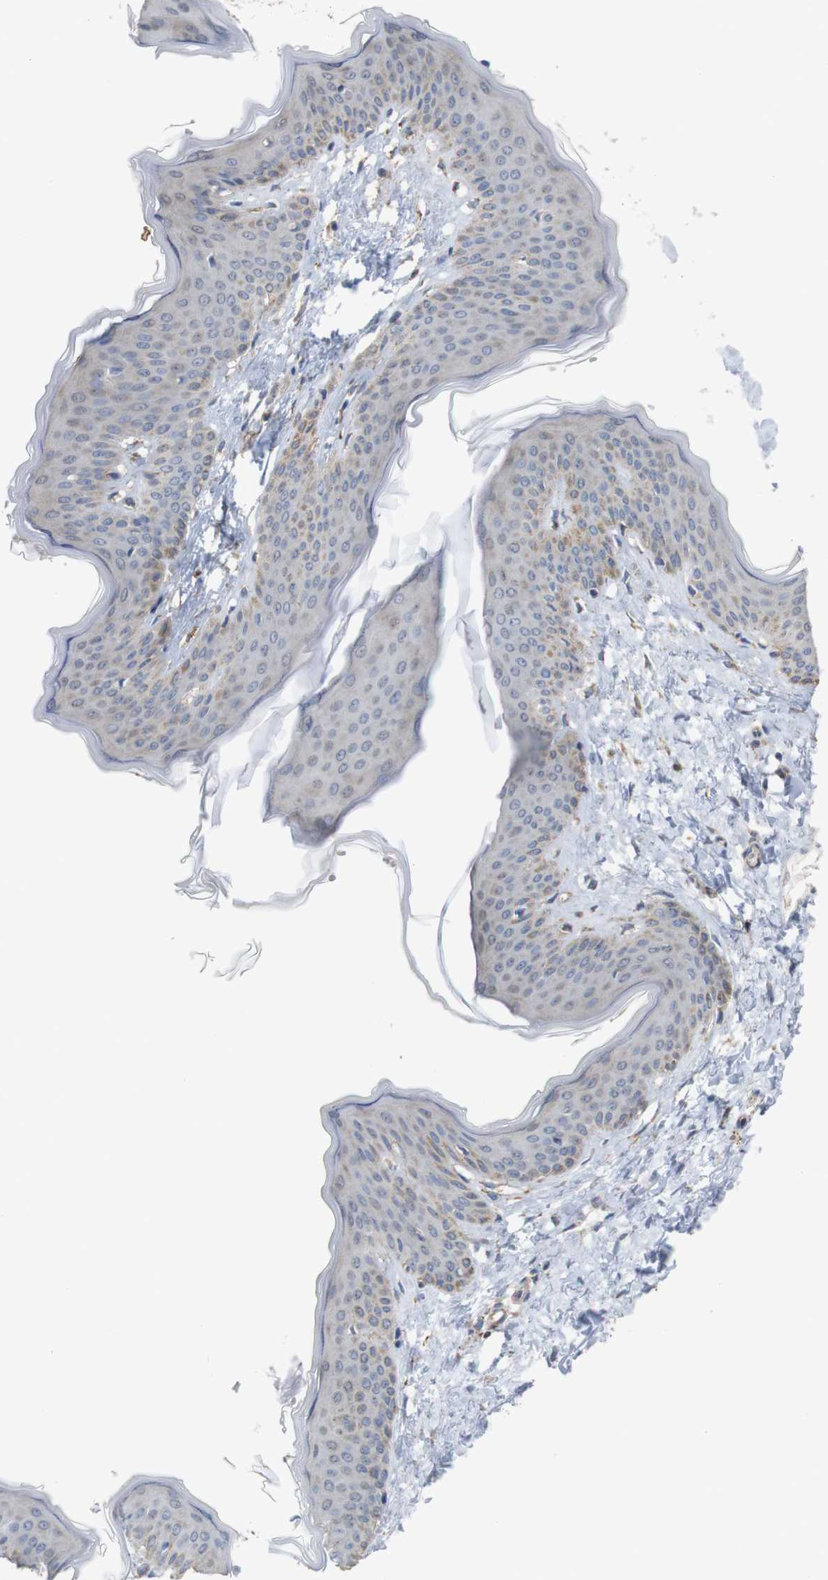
{"staining": {"intensity": "moderate", "quantity": ">75%", "location": "cytoplasmic/membranous"}, "tissue": "skin", "cell_type": "Fibroblasts", "image_type": "normal", "snomed": [{"axis": "morphology", "description": "Normal tissue, NOS"}, {"axis": "topography", "description": "Skin"}], "caption": "Benign skin was stained to show a protein in brown. There is medium levels of moderate cytoplasmic/membranous expression in about >75% of fibroblasts. (DAB IHC with brightfield microscopy, high magnification).", "gene": "PTPRR", "patient": {"sex": "female", "age": 17}}